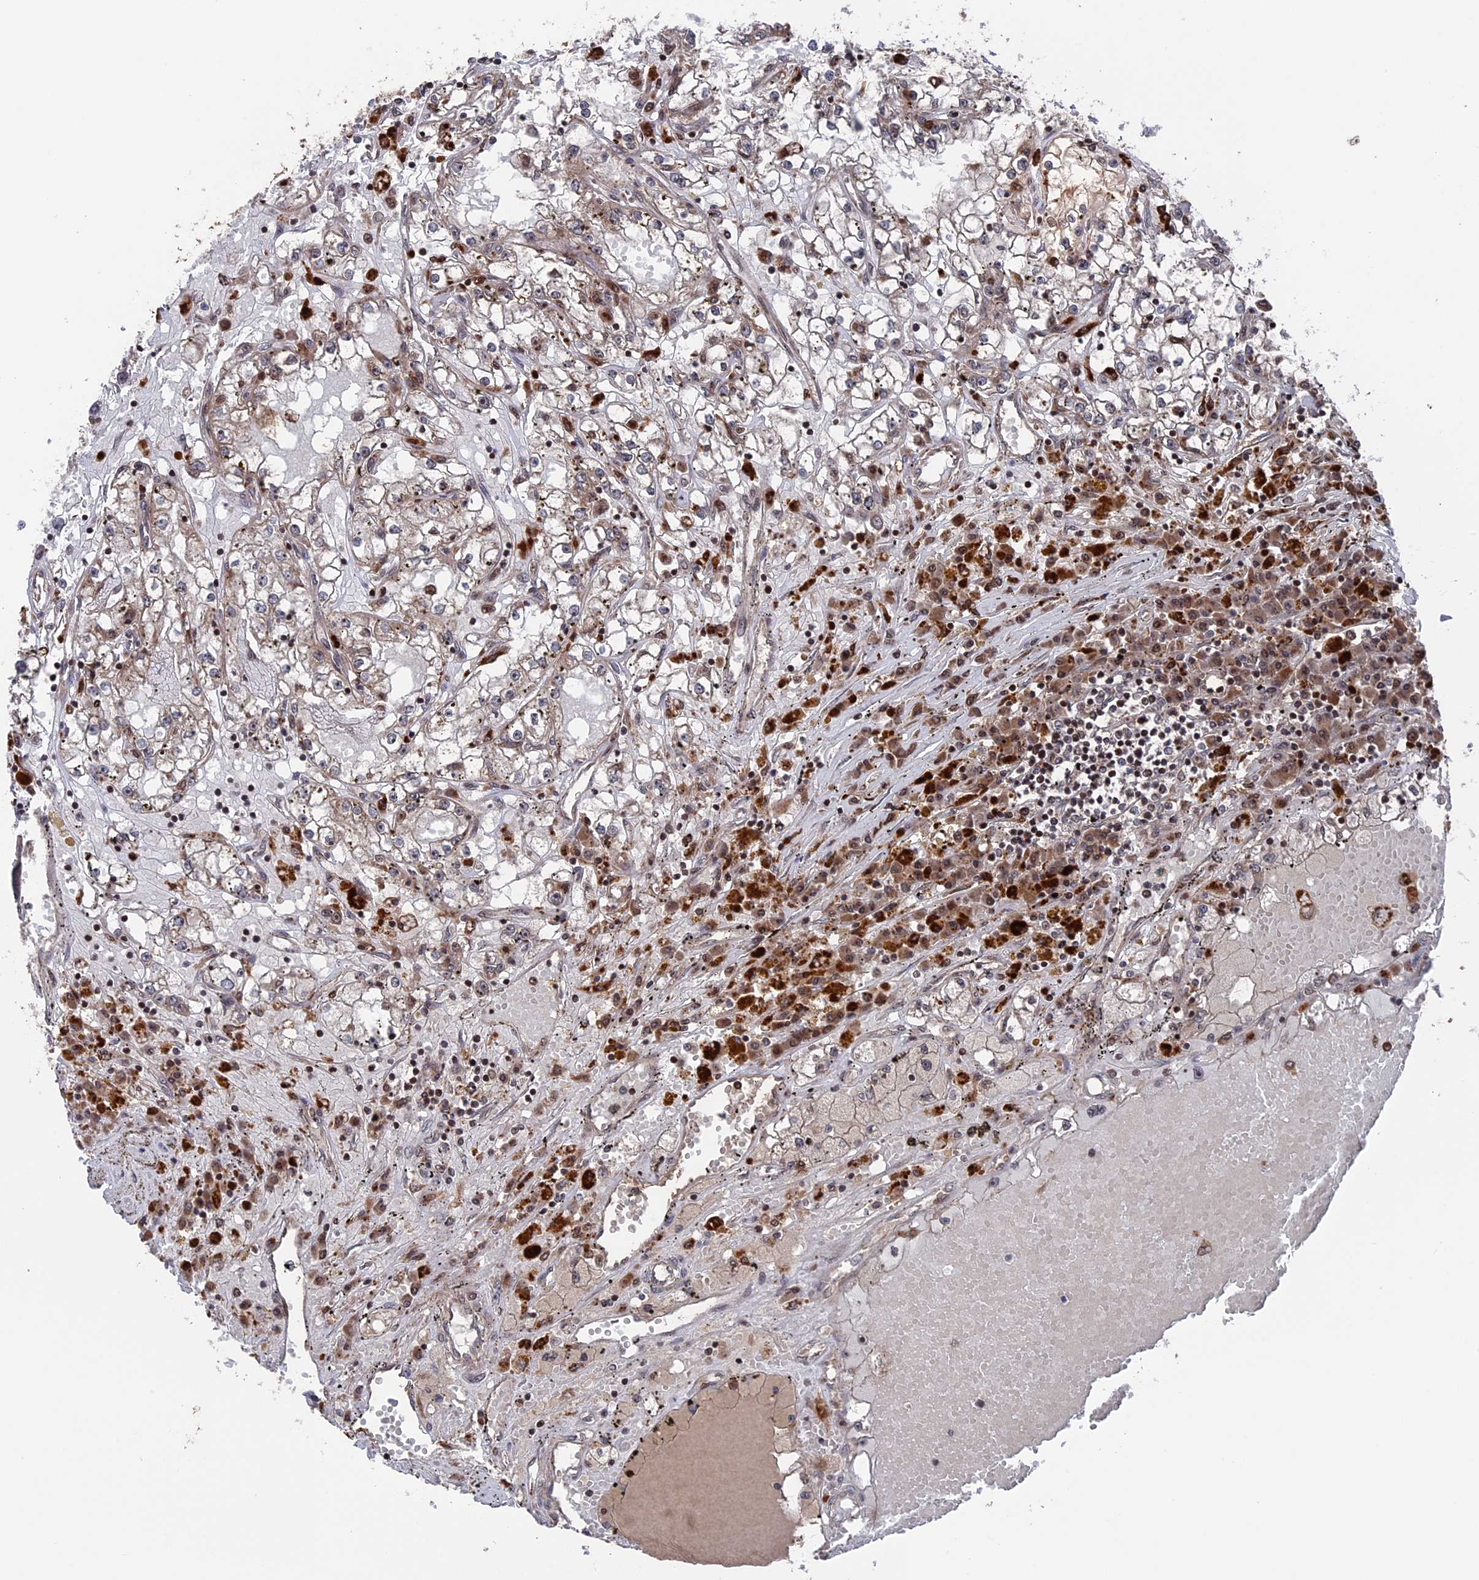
{"staining": {"intensity": "negative", "quantity": "none", "location": "none"}, "tissue": "renal cancer", "cell_type": "Tumor cells", "image_type": "cancer", "snomed": [{"axis": "morphology", "description": "Adenocarcinoma, NOS"}, {"axis": "topography", "description": "Kidney"}], "caption": "An IHC histopathology image of renal adenocarcinoma is shown. There is no staining in tumor cells of renal adenocarcinoma.", "gene": "PLA2G15", "patient": {"sex": "male", "age": 56}}